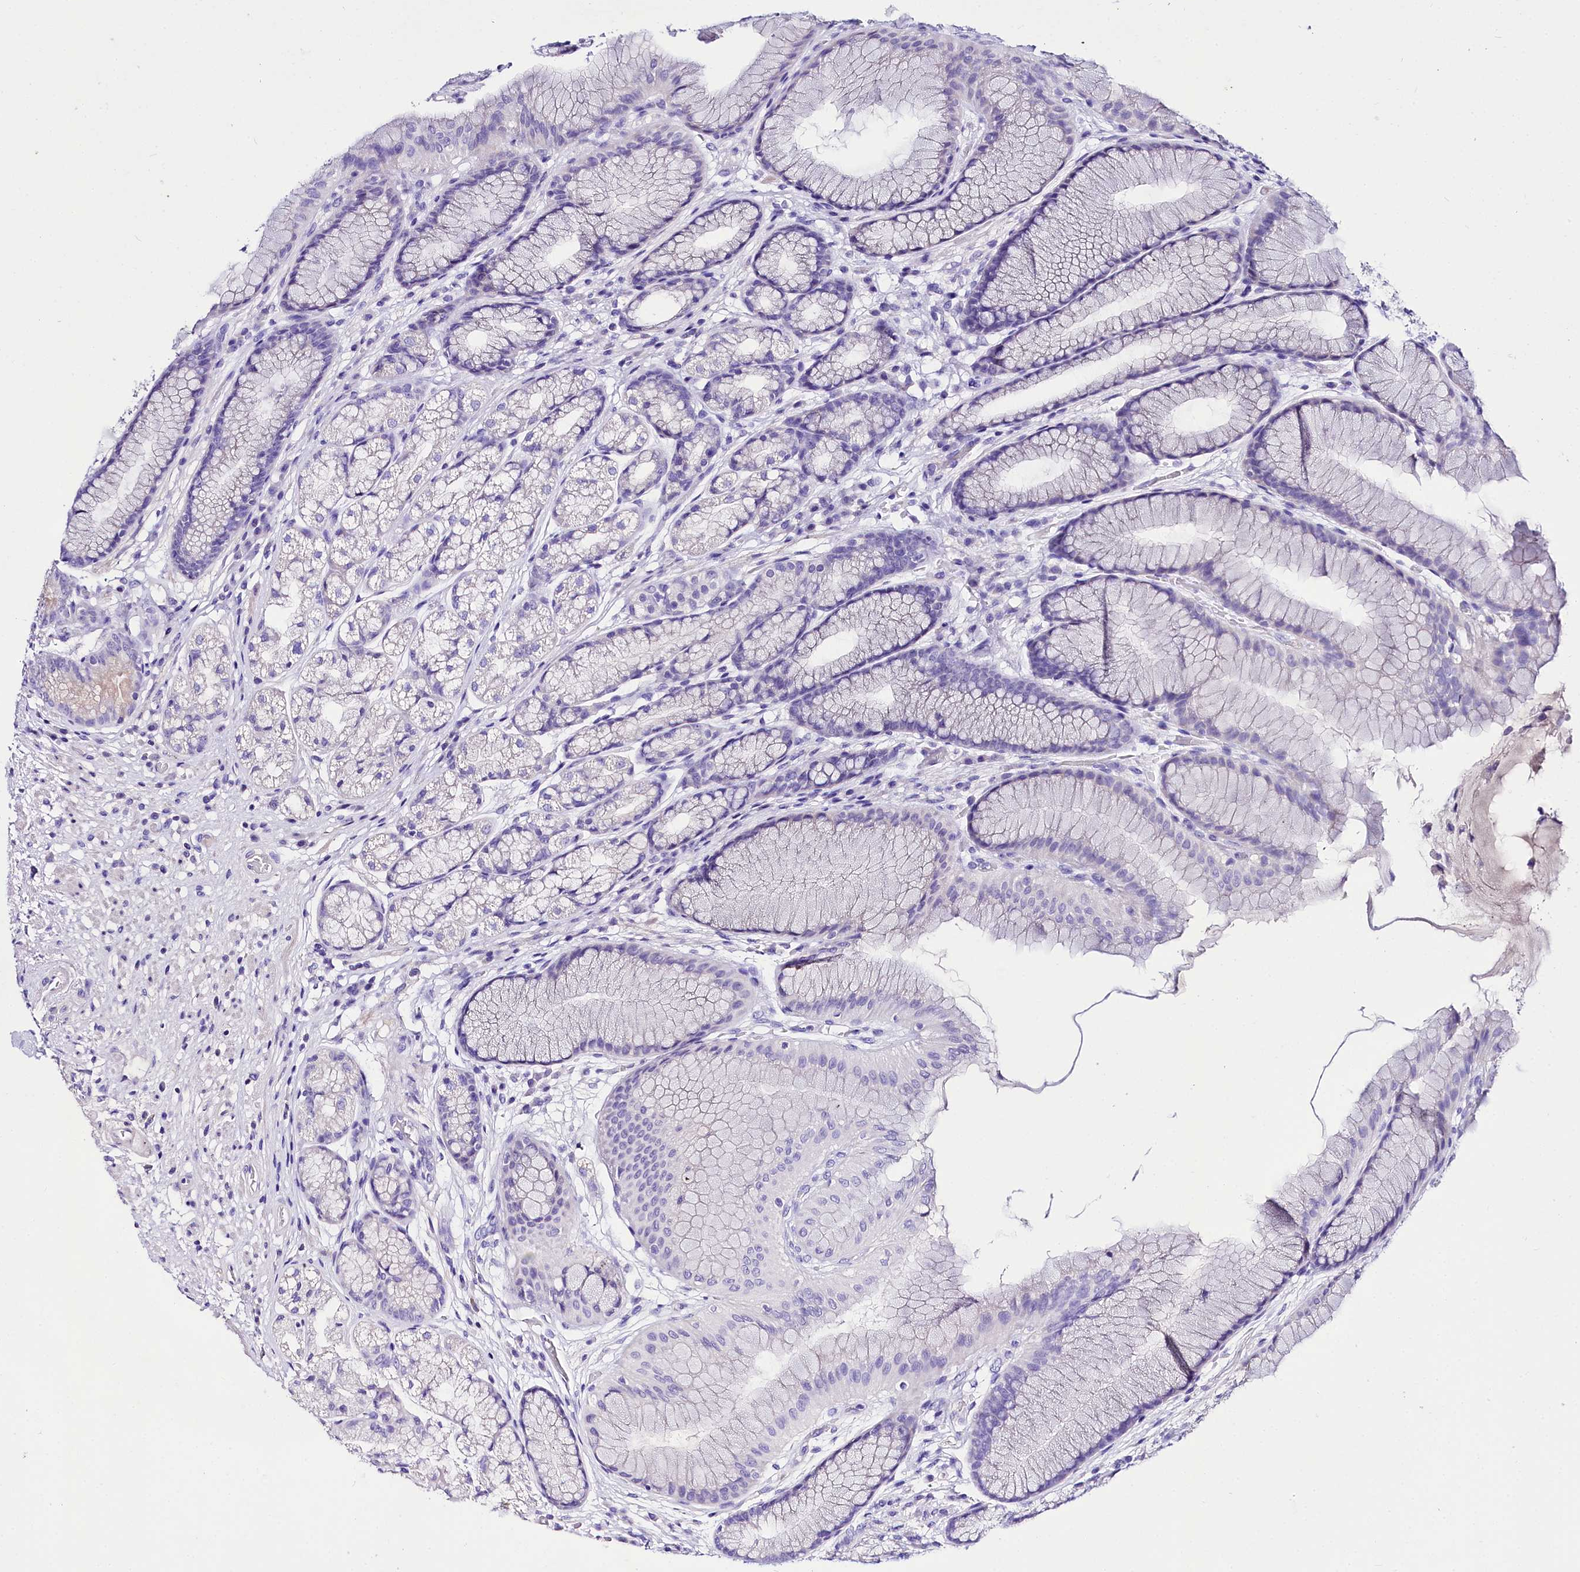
{"staining": {"intensity": "negative", "quantity": "none", "location": "none"}, "tissue": "stomach", "cell_type": "Glandular cells", "image_type": "normal", "snomed": [{"axis": "morphology", "description": "Normal tissue, NOS"}, {"axis": "topography", "description": "Stomach"}], "caption": "Immunohistochemistry photomicrograph of benign stomach: human stomach stained with DAB displays no significant protein positivity in glandular cells.", "gene": "A2ML1", "patient": {"sex": "male", "age": 57}}